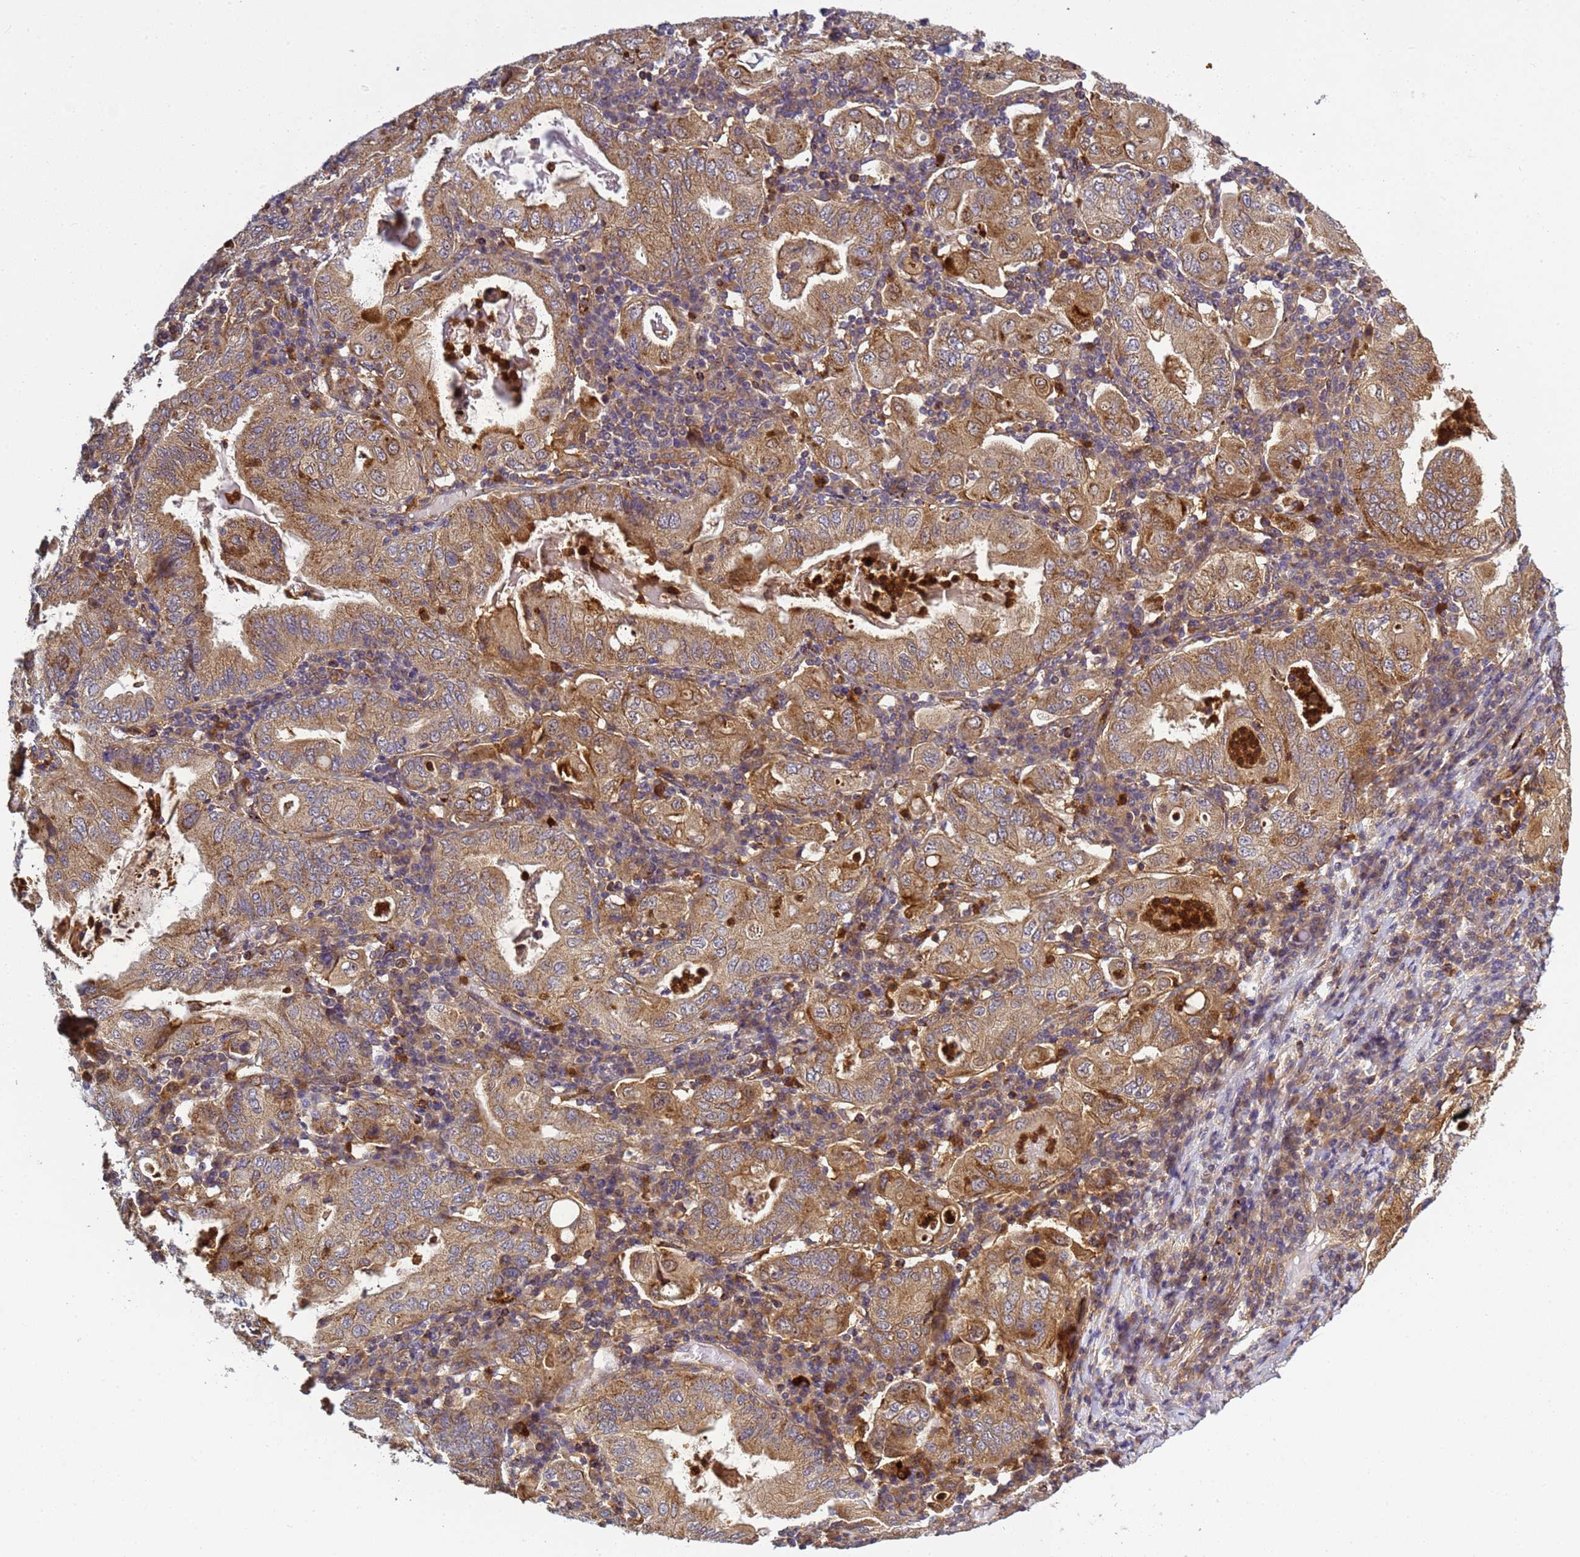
{"staining": {"intensity": "moderate", "quantity": ">75%", "location": "cytoplasmic/membranous"}, "tissue": "stomach cancer", "cell_type": "Tumor cells", "image_type": "cancer", "snomed": [{"axis": "morphology", "description": "Normal tissue, NOS"}, {"axis": "morphology", "description": "Adenocarcinoma, NOS"}, {"axis": "topography", "description": "Esophagus"}, {"axis": "topography", "description": "Stomach, upper"}, {"axis": "topography", "description": "Peripheral nerve tissue"}], "caption": "An immunohistochemistry photomicrograph of neoplastic tissue is shown. Protein staining in brown shows moderate cytoplasmic/membranous positivity in adenocarcinoma (stomach) within tumor cells.", "gene": "C8orf34", "patient": {"sex": "male", "age": 62}}